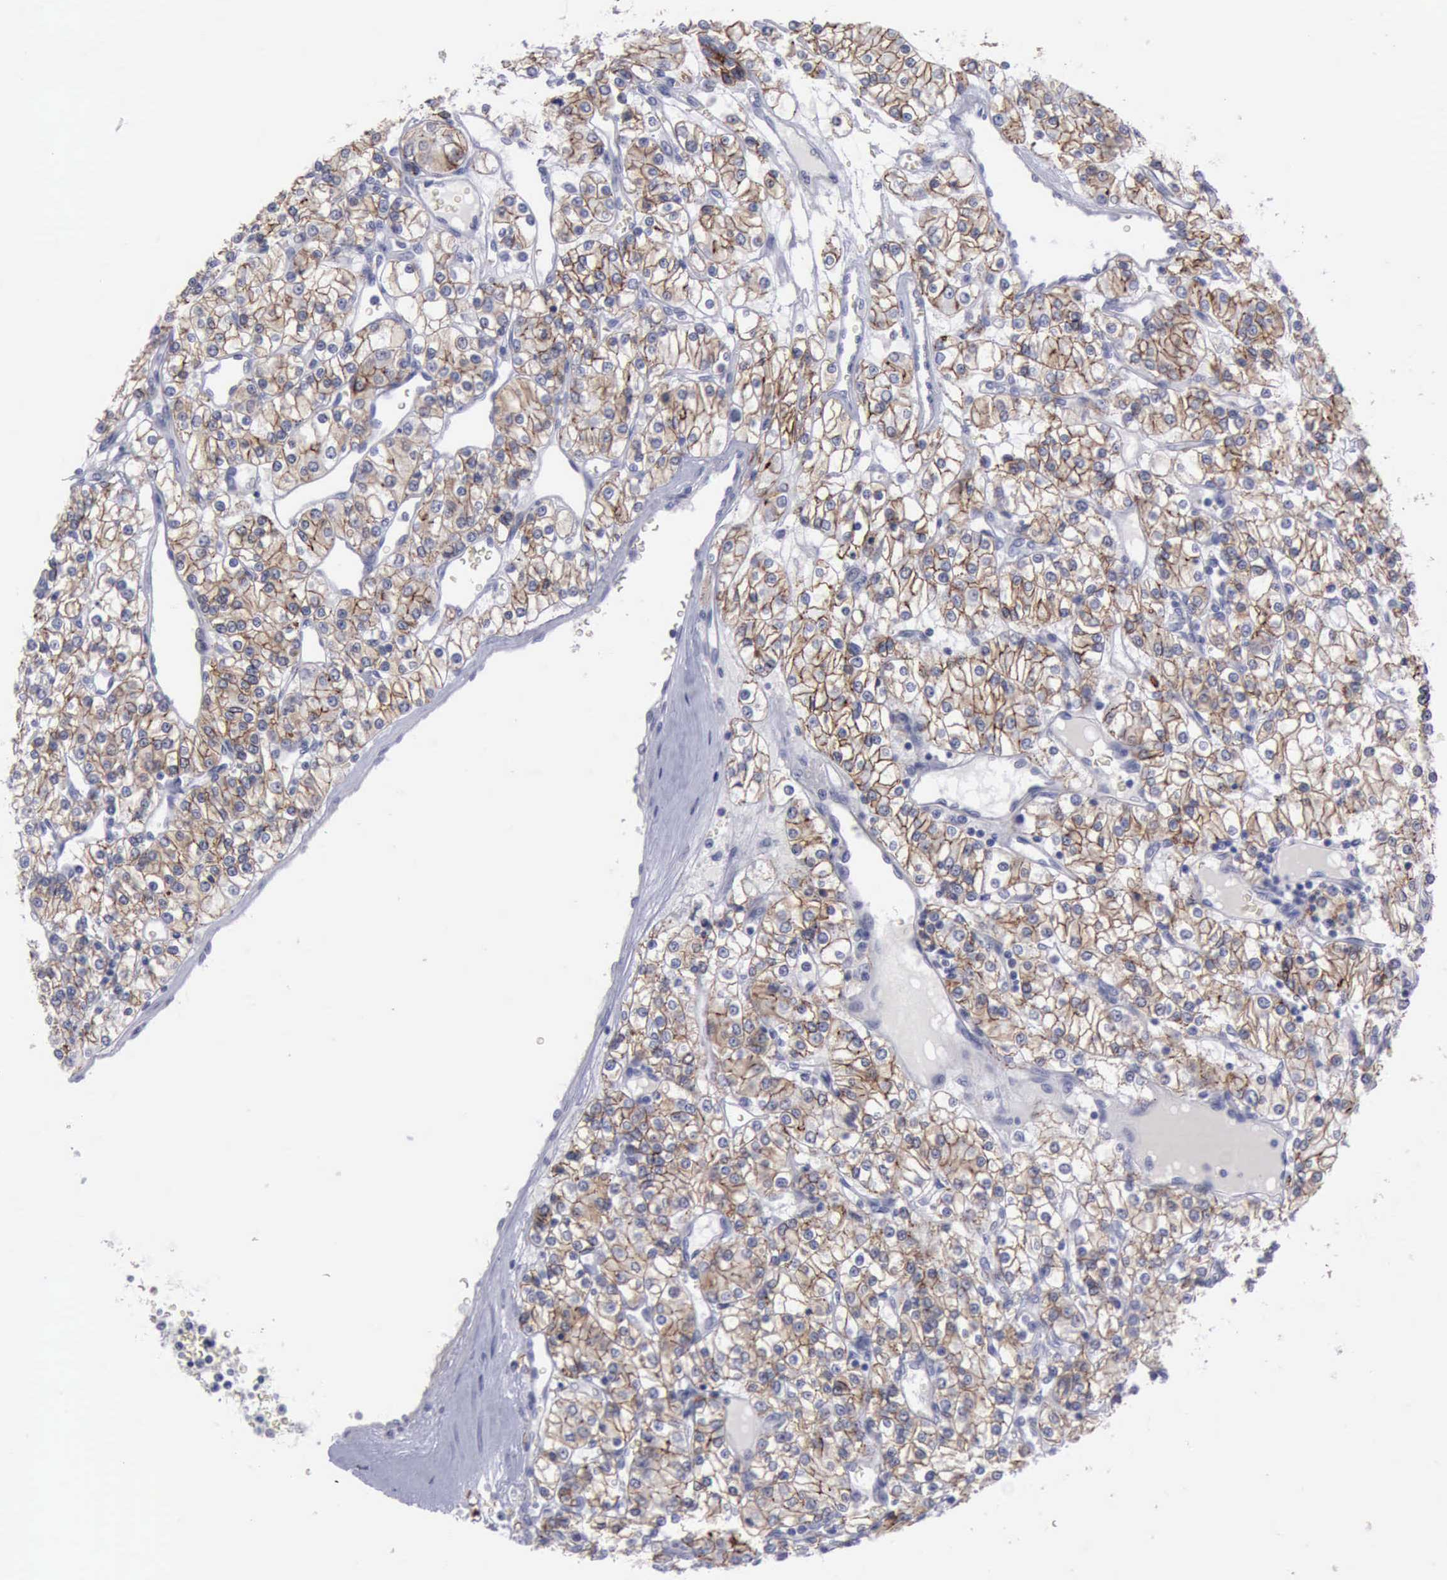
{"staining": {"intensity": "moderate", "quantity": "25%-75%", "location": "cytoplasmic/membranous"}, "tissue": "renal cancer", "cell_type": "Tumor cells", "image_type": "cancer", "snomed": [{"axis": "morphology", "description": "Adenocarcinoma, NOS"}, {"axis": "topography", "description": "Kidney"}], "caption": "Immunohistochemistry of adenocarcinoma (renal) demonstrates medium levels of moderate cytoplasmic/membranous positivity in approximately 25%-75% of tumor cells.", "gene": "CDH2", "patient": {"sex": "female", "age": 62}}